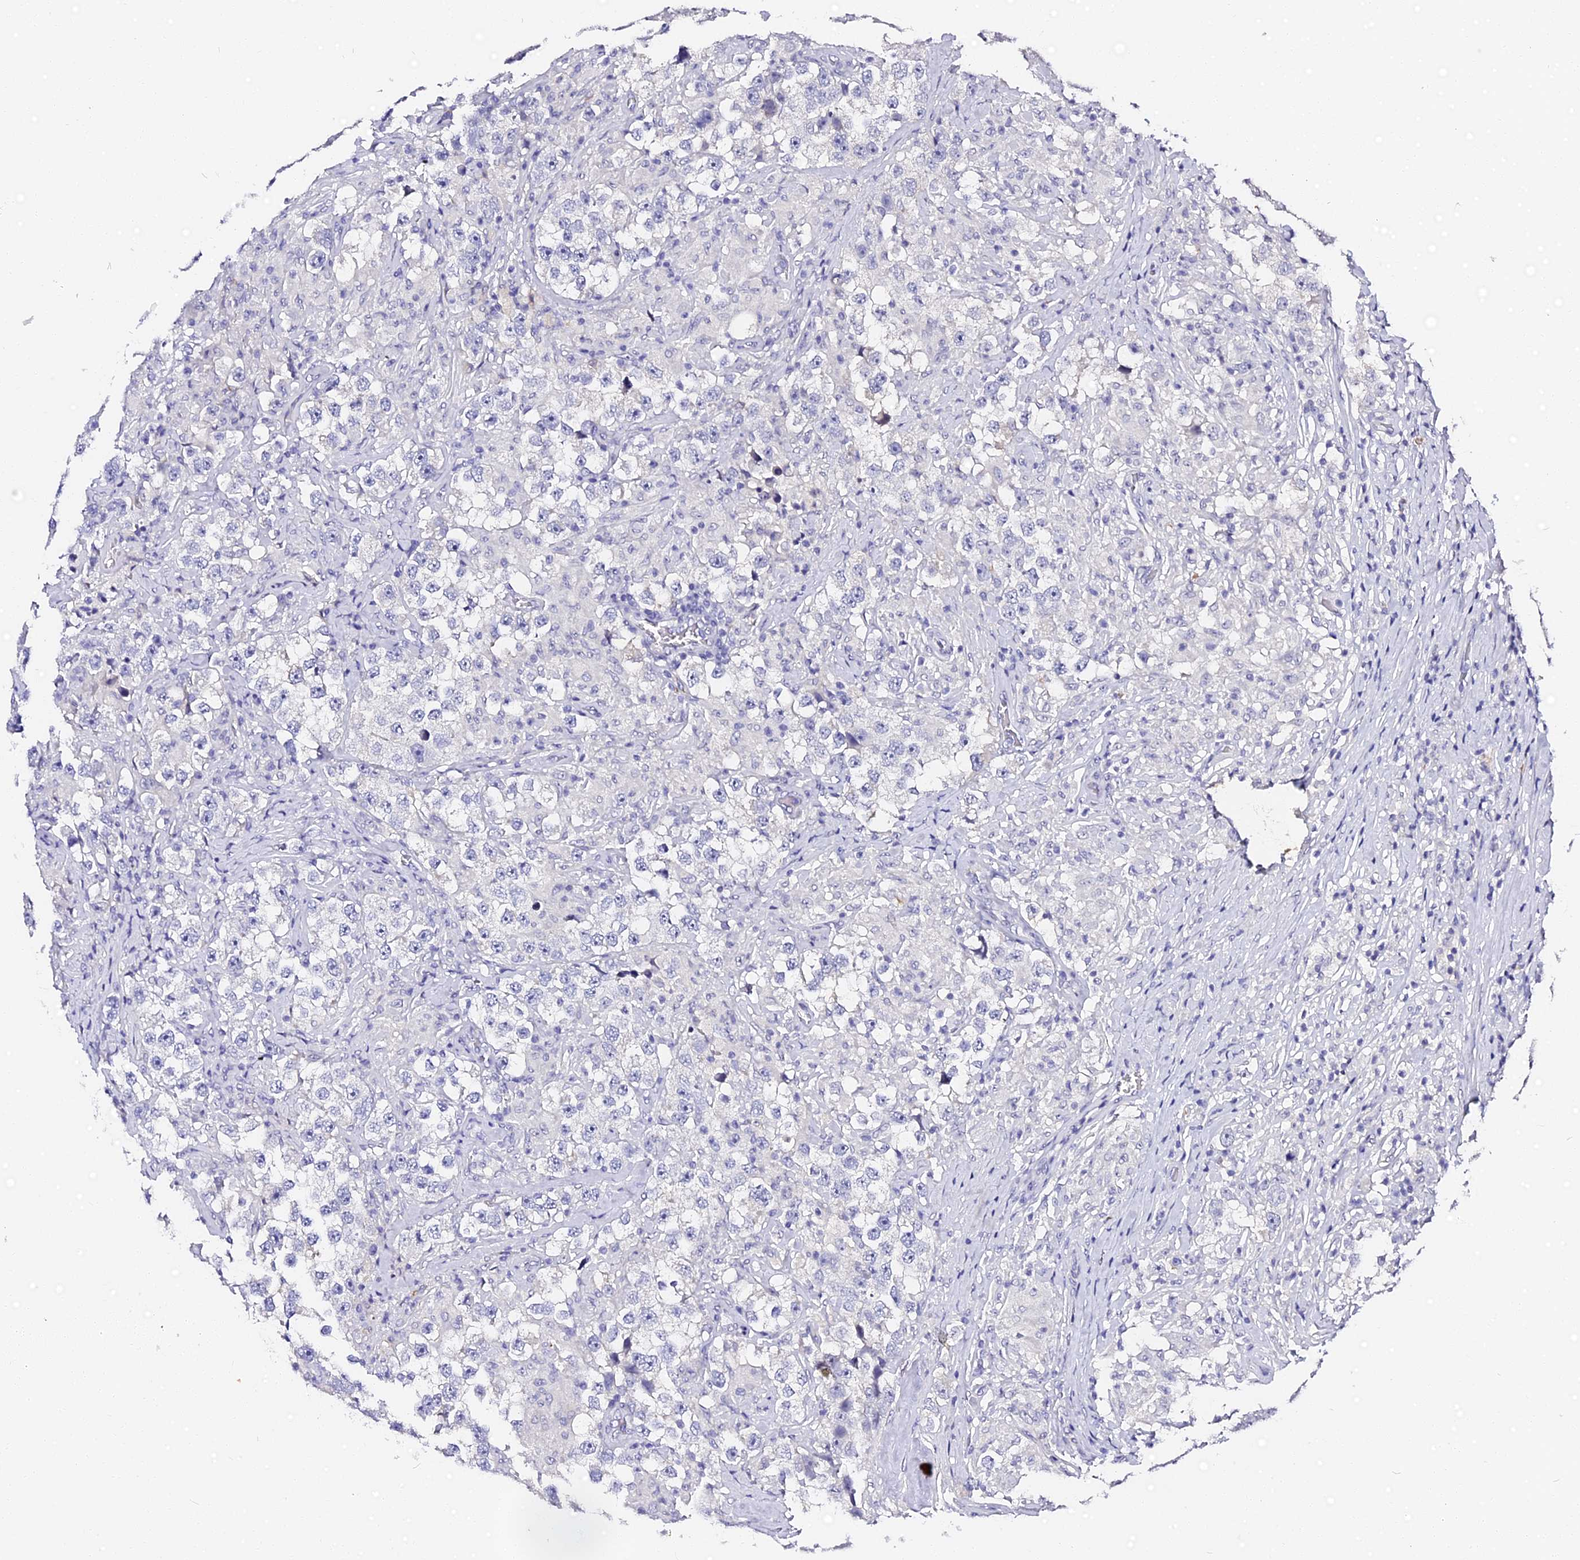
{"staining": {"intensity": "negative", "quantity": "none", "location": "none"}, "tissue": "testis cancer", "cell_type": "Tumor cells", "image_type": "cancer", "snomed": [{"axis": "morphology", "description": "Seminoma, NOS"}, {"axis": "topography", "description": "Testis"}], "caption": "This micrograph is of testis cancer (seminoma) stained with immunohistochemistry (IHC) to label a protein in brown with the nuclei are counter-stained blue. There is no positivity in tumor cells. The staining is performed using DAB (3,3'-diaminobenzidine) brown chromogen with nuclei counter-stained in using hematoxylin.", "gene": "VPS33B", "patient": {"sex": "male", "age": 46}}